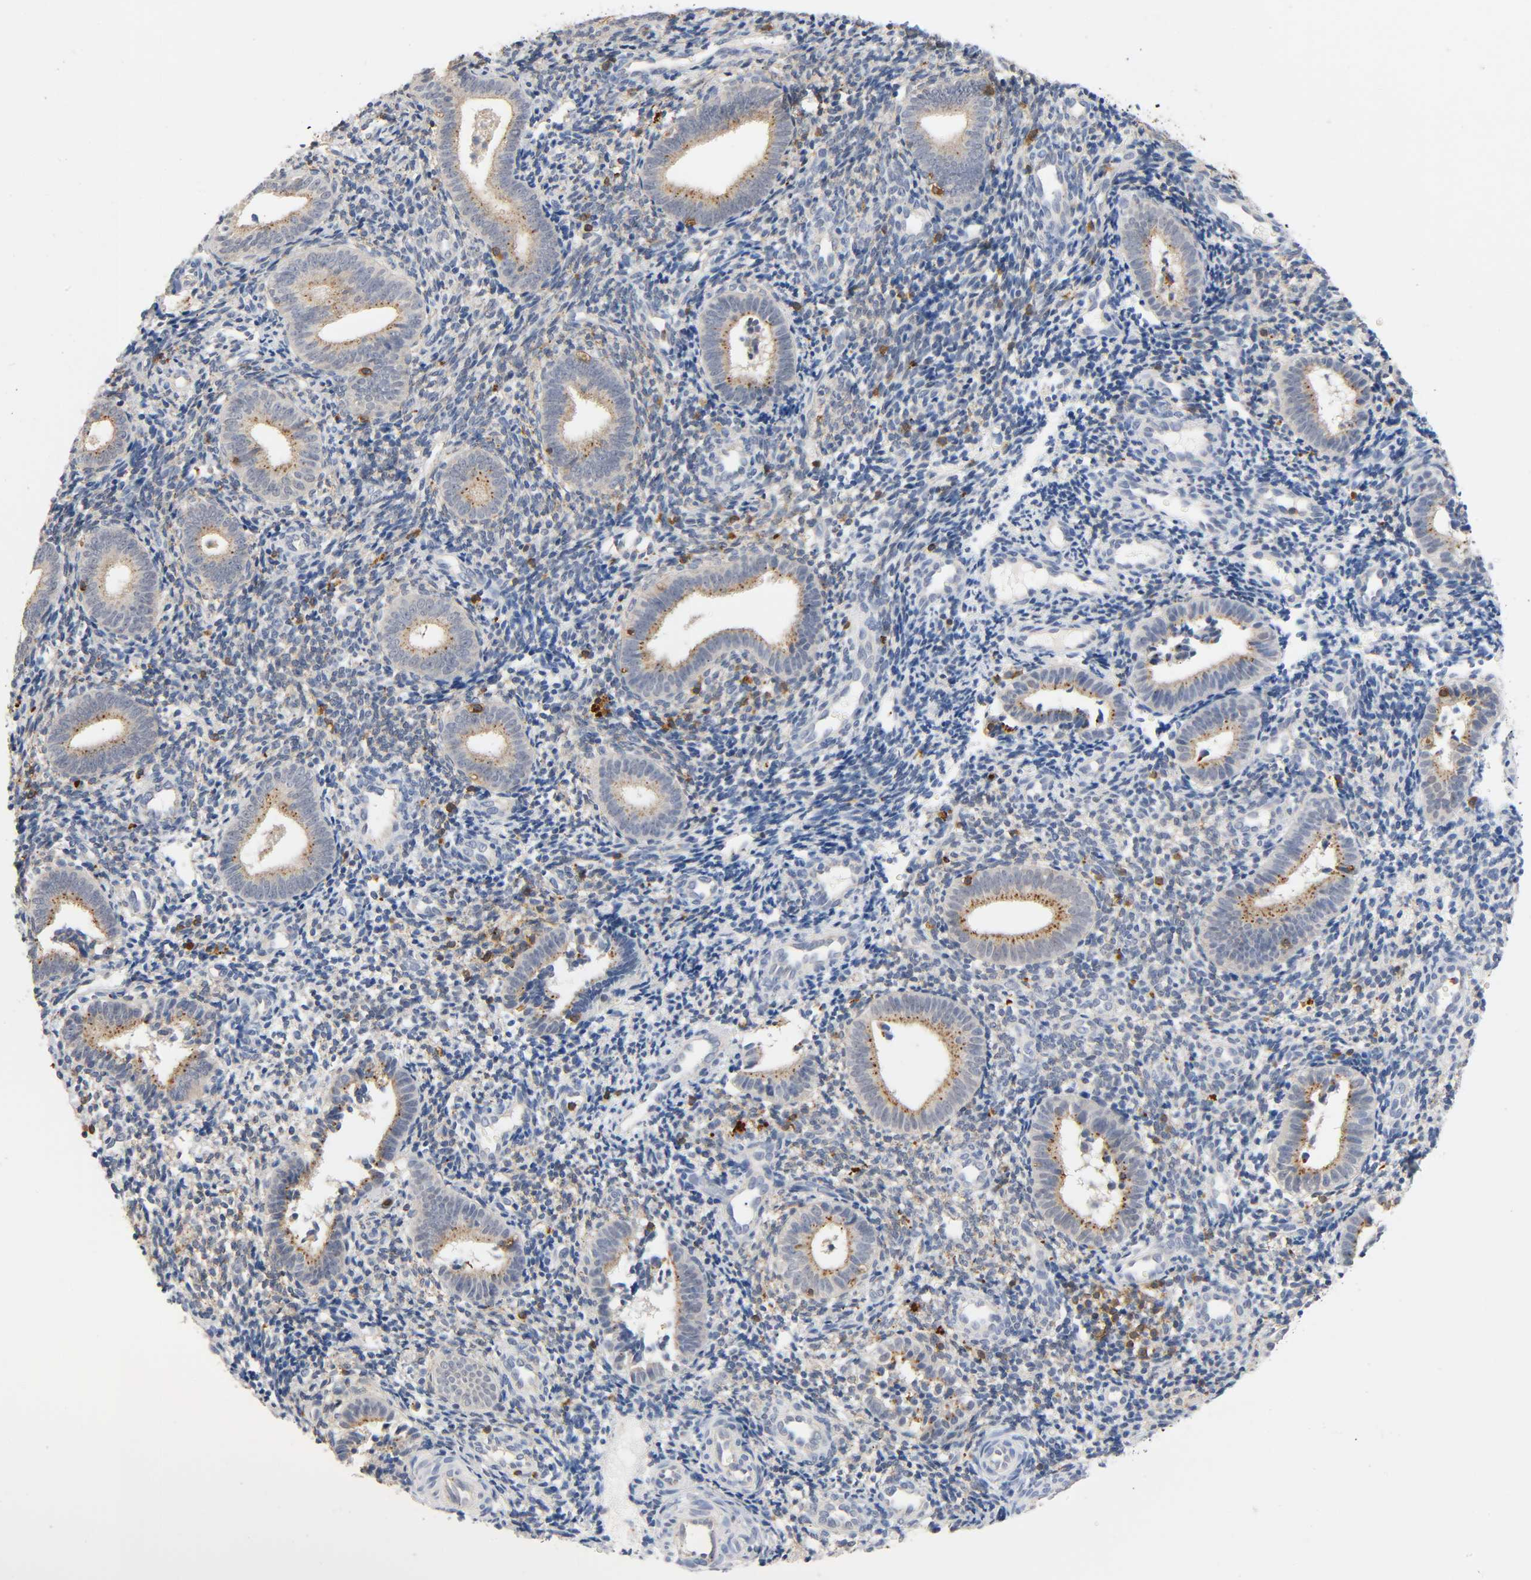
{"staining": {"intensity": "weak", "quantity": "25%-75%", "location": "cytoplasmic/membranous"}, "tissue": "endometrium", "cell_type": "Cells in endometrial stroma", "image_type": "normal", "snomed": [{"axis": "morphology", "description": "Normal tissue, NOS"}, {"axis": "topography", "description": "Uterus"}, {"axis": "topography", "description": "Endometrium"}], "caption": "An image of human endometrium stained for a protein reveals weak cytoplasmic/membranous brown staining in cells in endometrial stroma.", "gene": "UCKL1", "patient": {"sex": "female", "age": 33}}